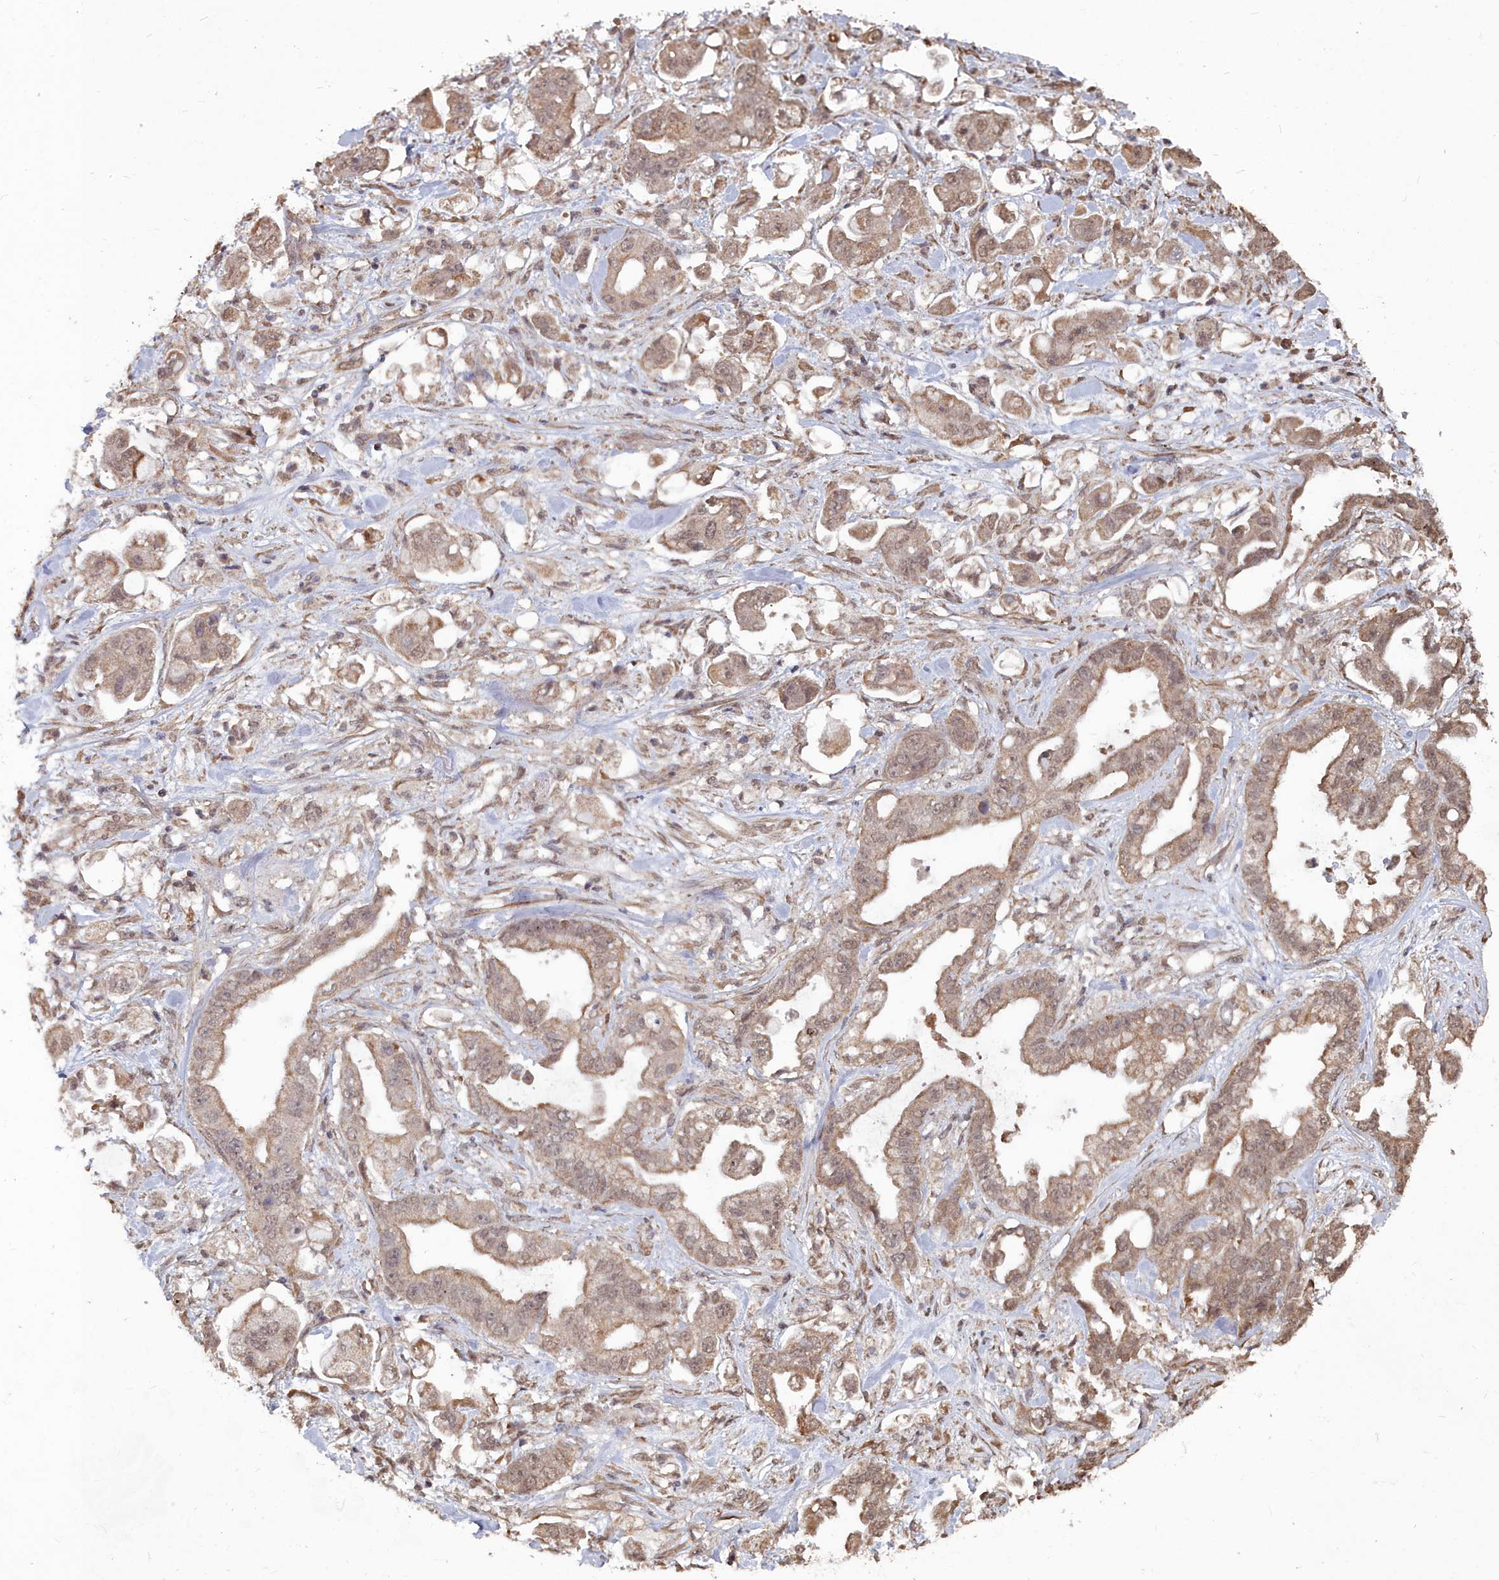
{"staining": {"intensity": "moderate", "quantity": ">75%", "location": "cytoplasmic/membranous,nuclear"}, "tissue": "stomach cancer", "cell_type": "Tumor cells", "image_type": "cancer", "snomed": [{"axis": "morphology", "description": "Adenocarcinoma, NOS"}, {"axis": "topography", "description": "Stomach"}], "caption": "Approximately >75% of tumor cells in human stomach adenocarcinoma reveal moderate cytoplasmic/membranous and nuclear protein expression as visualized by brown immunohistochemical staining.", "gene": "CCNP", "patient": {"sex": "male", "age": 62}}